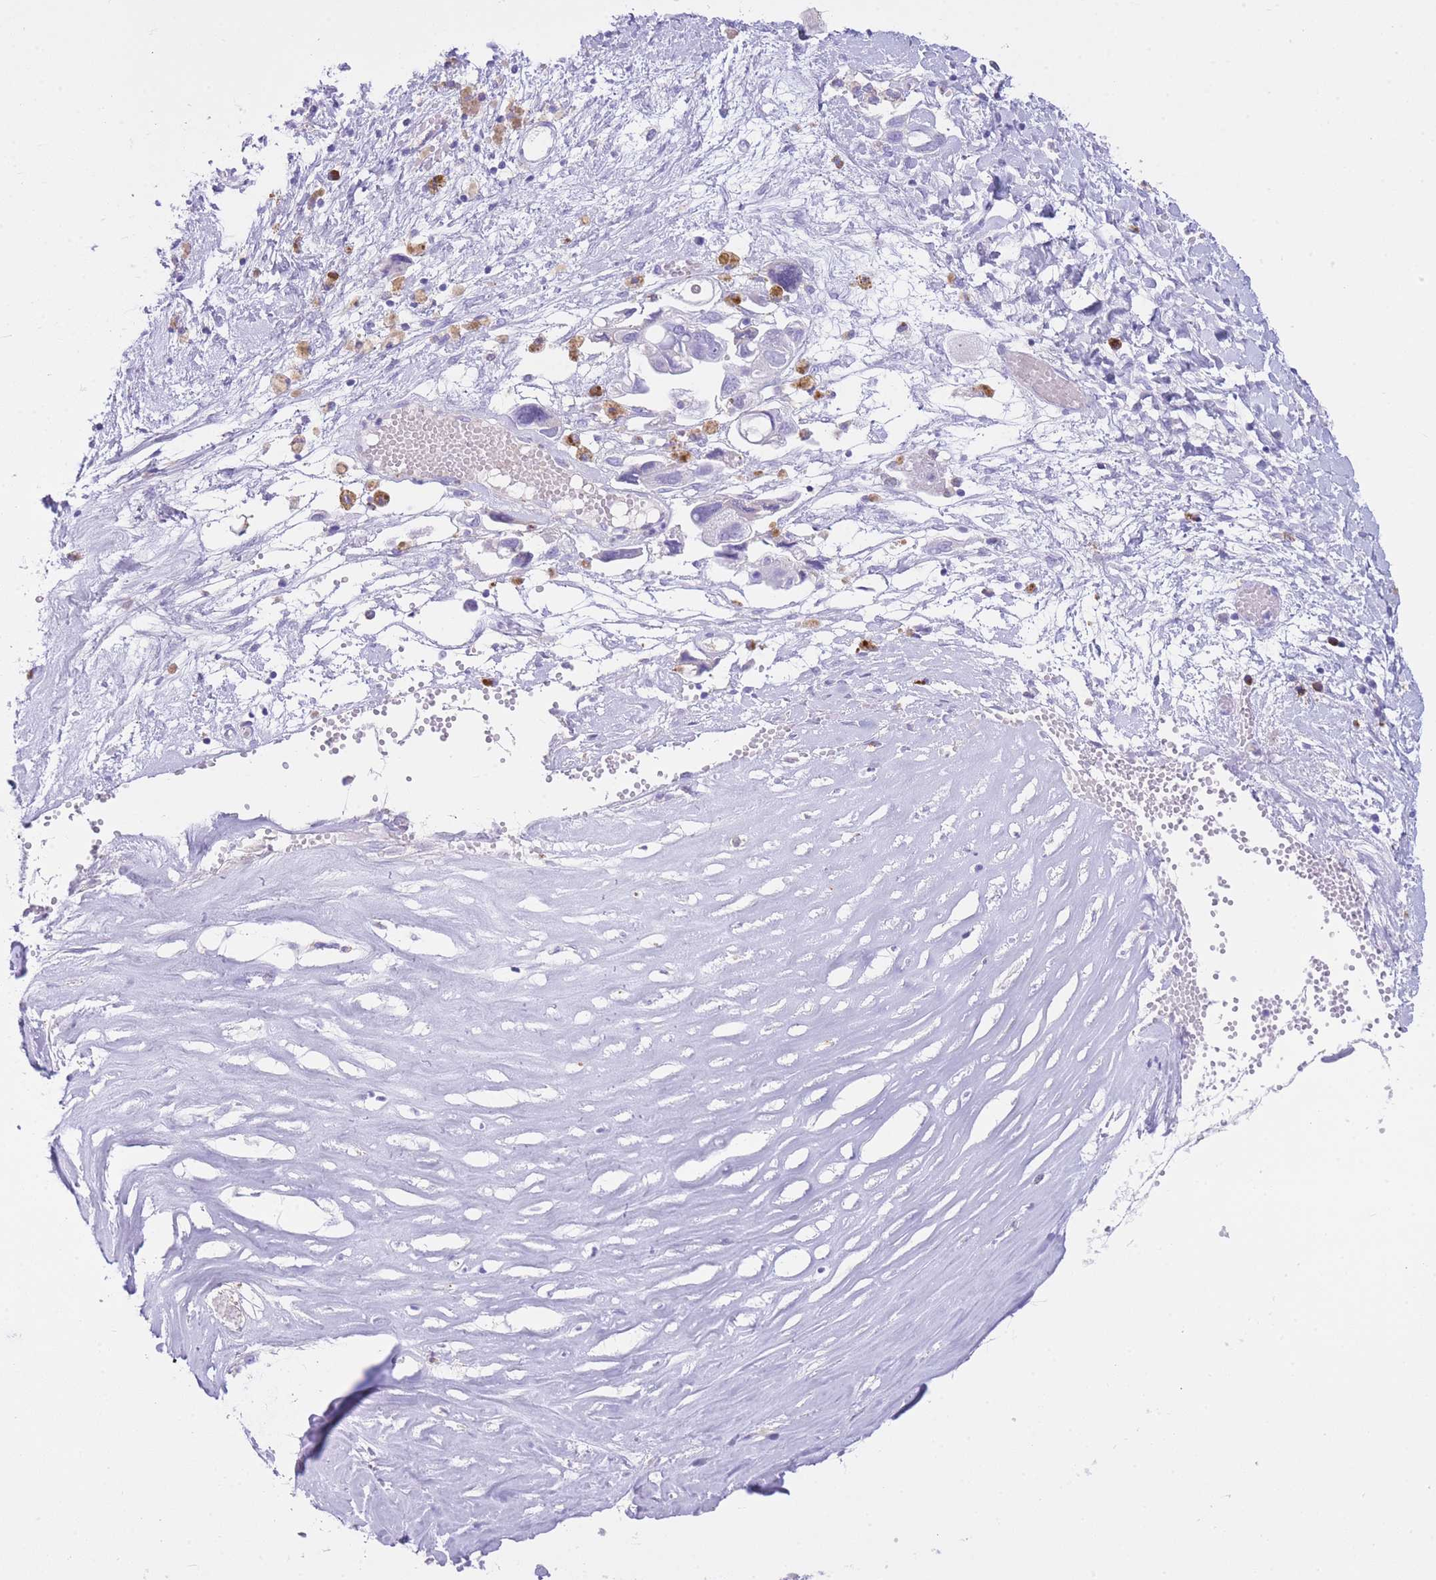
{"staining": {"intensity": "negative", "quantity": "none", "location": "none"}, "tissue": "ovarian cancer", "cell_type": "Tumor cells", "image_type": "cancer", "snomed": [{"axis": "morphology", "description": "Carcinoma, NOS"}, {"axis": "morphology", "description": "Cystadenocarcinoma, serous, NOS"}, {"axis": "topography", "description": "Ovary"}], "caption": "This is an immunohistochemistry (IHC) histopathology image of ovarian carcinoma. There is no expression in tumor cells.", "gene": "PLBD1", "patient": {"sex": "female", "age": 69}}